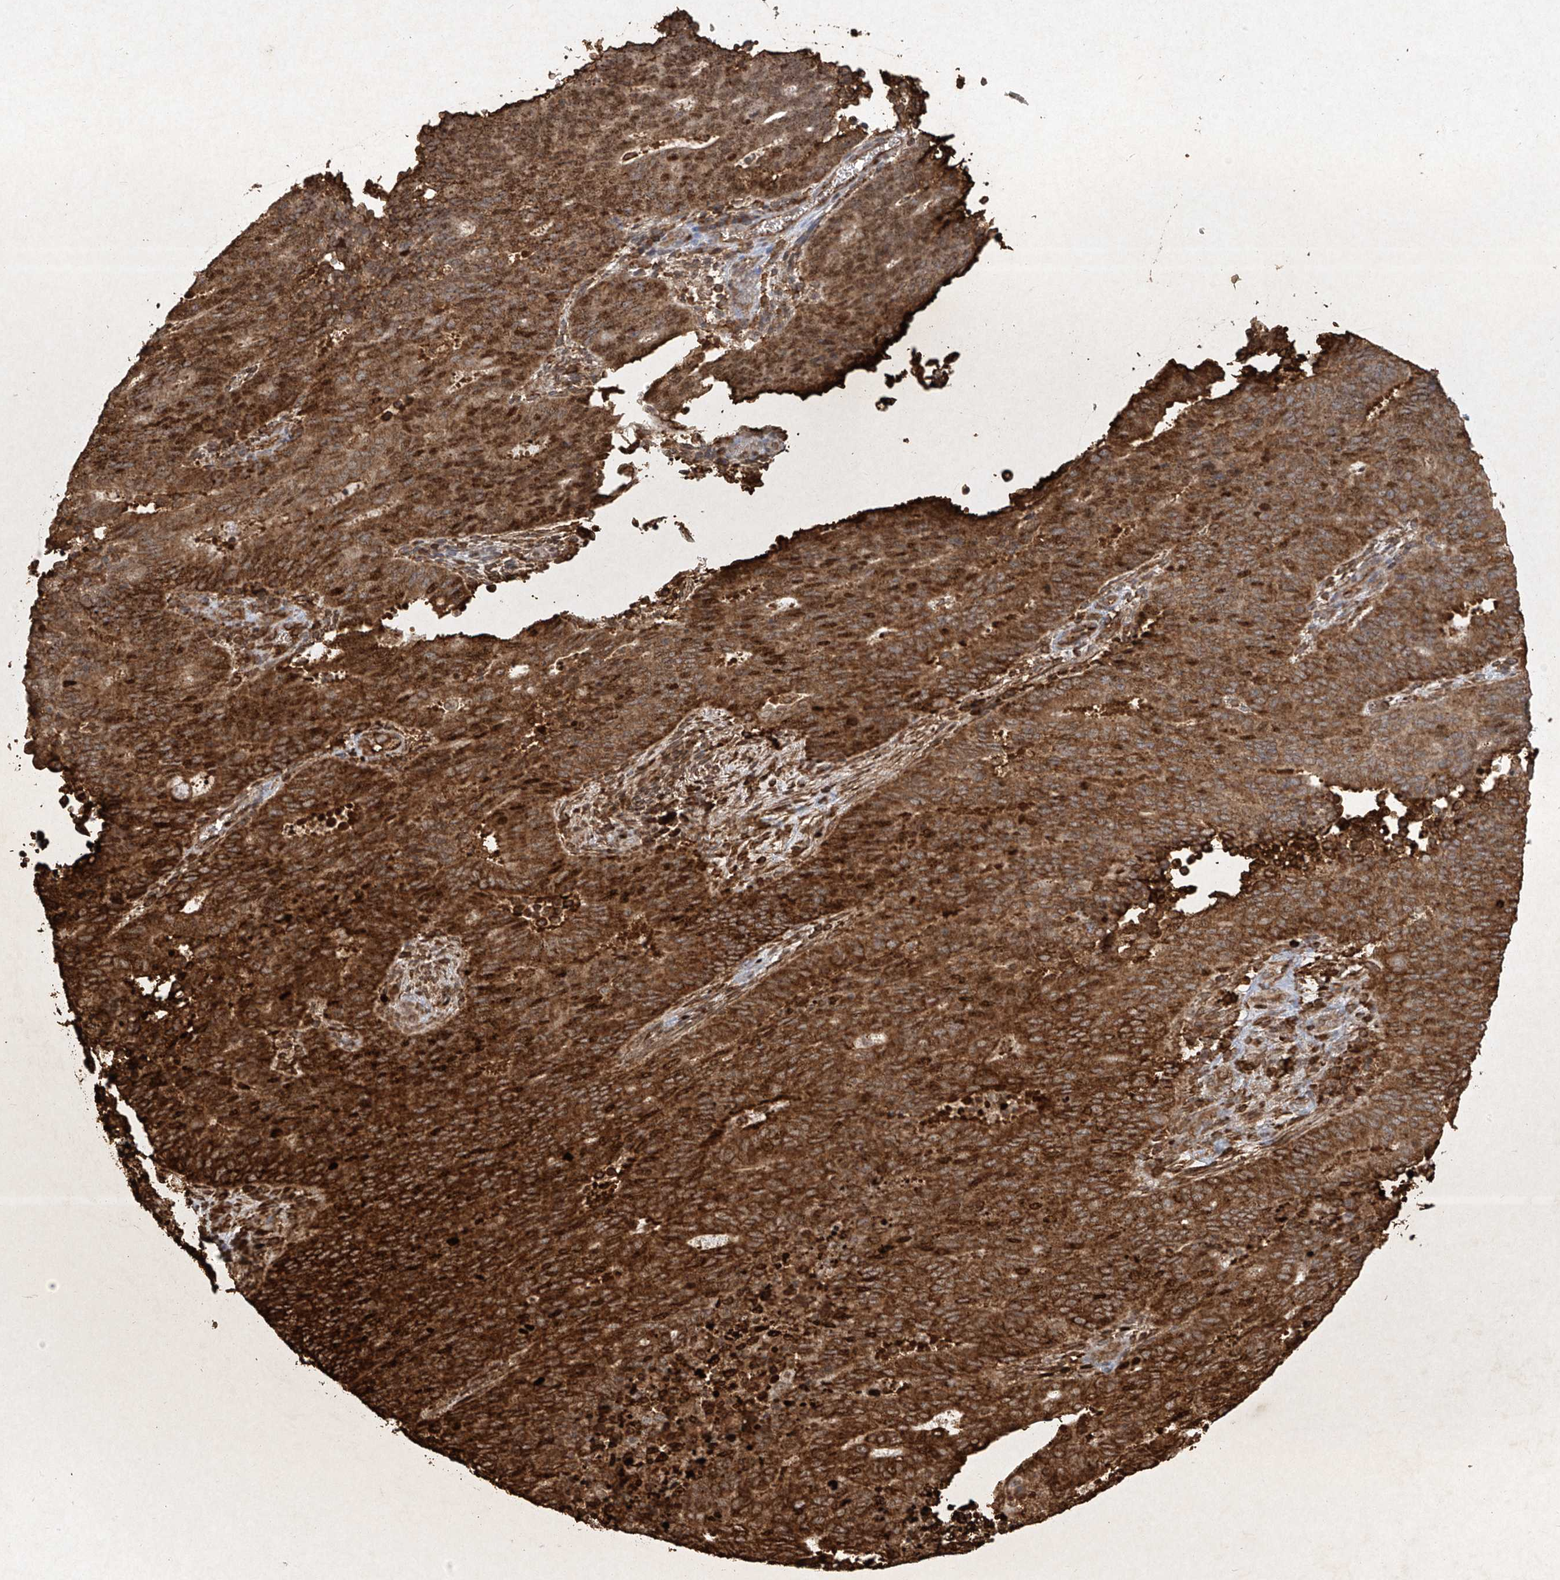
{"staining": {"intensity": "strong", "quantity": ">75%", "location": "cytoplasmic/membranous"}, "tissue": "cervical cancer", "cell_type": "Tumor cells", "image_type": "cancer", "snomed": [{"axis": "morphology", "description": "Adenocarcinoma, NOS"}, {"axis": "topography", "description": "Cervix"}], "caption": "Immunohistochemical staining of human cervical adenocarcinoma shows high levels of strong cytoplasmic/membranous positivity in about >75% of tumor cells. The staining was performed using DAB, with brown indicating positive protein expression. Nuclei are stained blue with hematoxylin.", "gene": "ATRIP", "patient": {"sex": "female", "age": 44}}